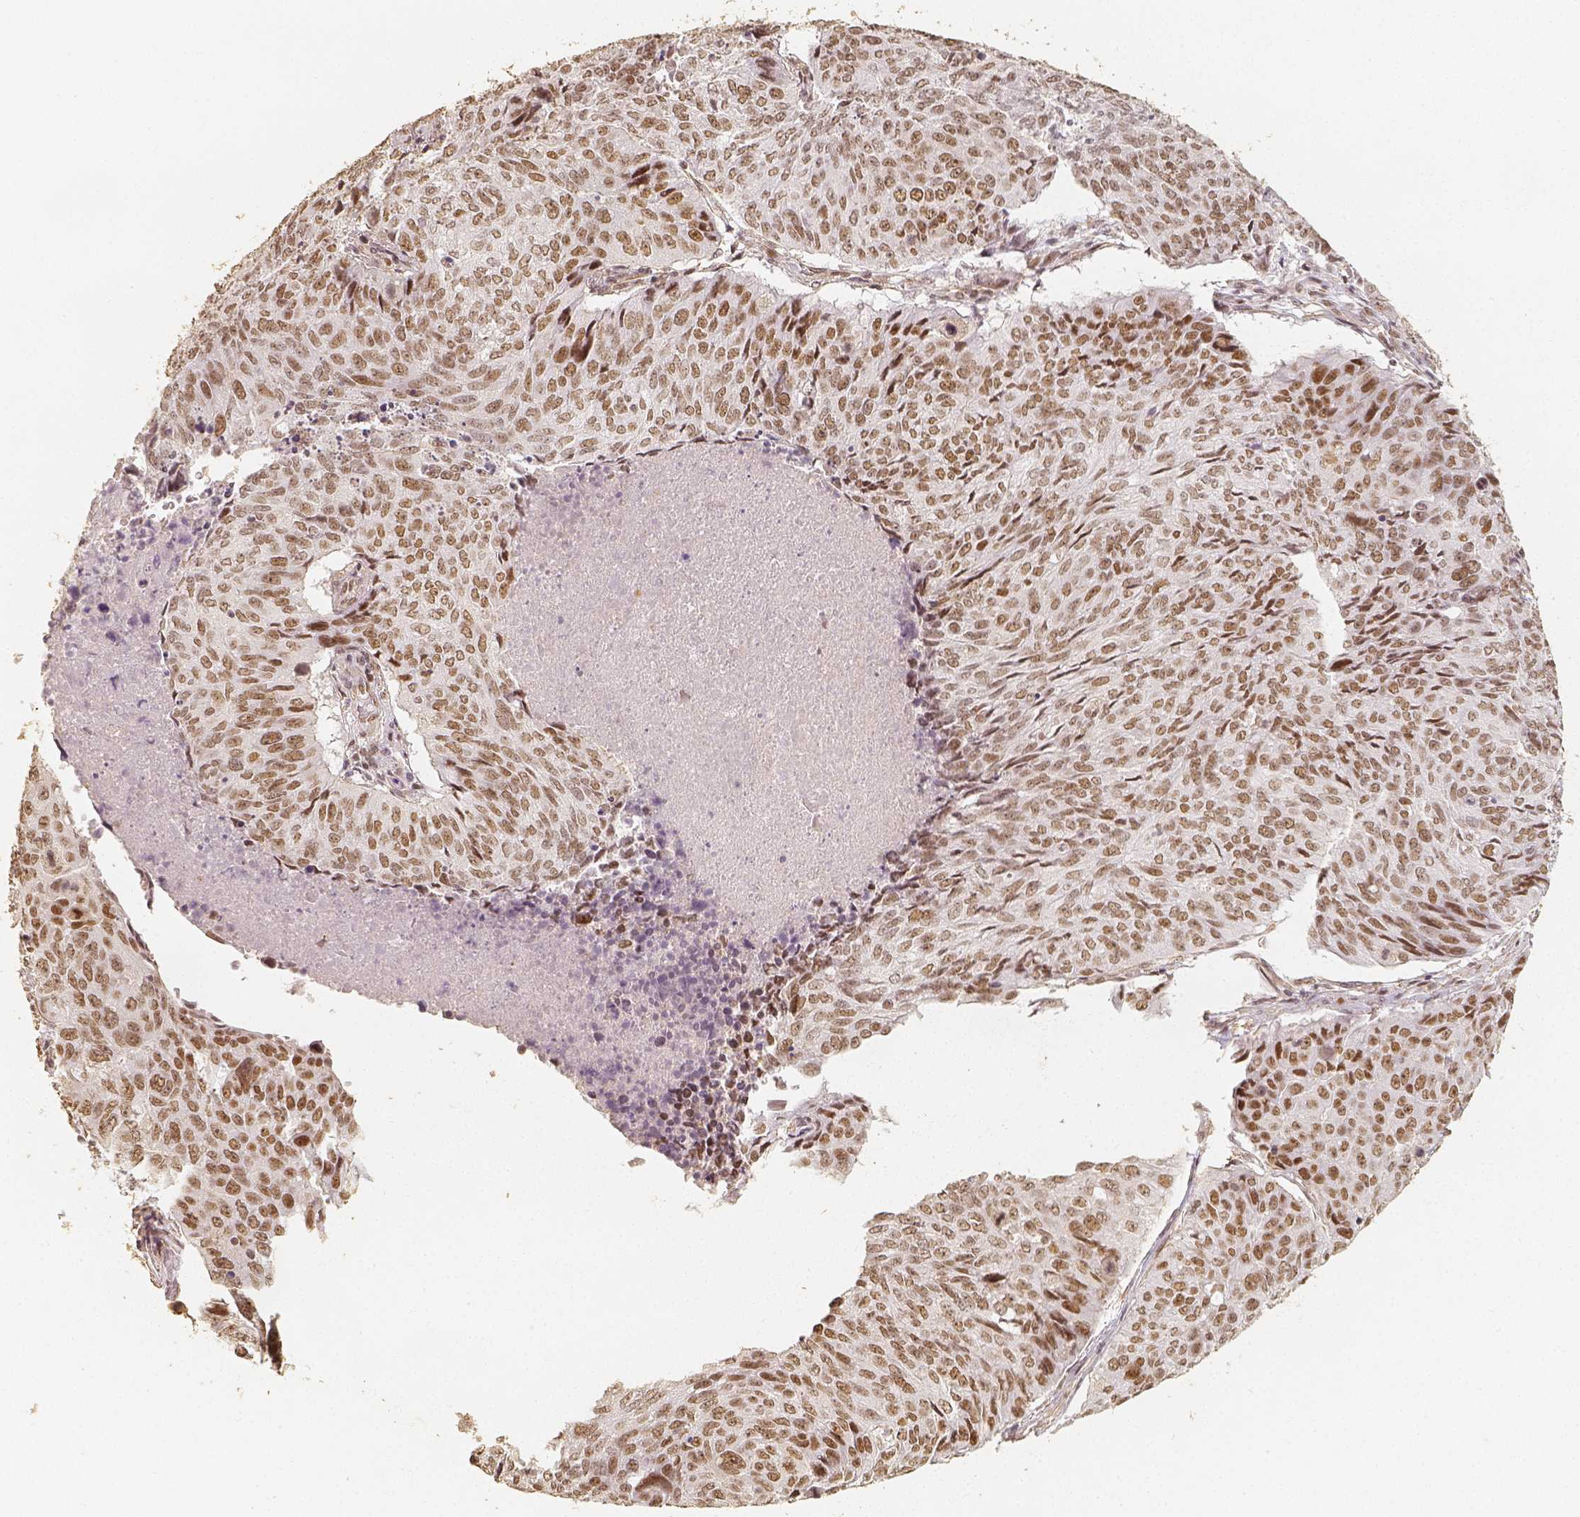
{"staining": {"intensity": "weak", "quantity": ">75%", "location": "nuclear"}, "tissue": "lung cancer", "cell_type": "Tumor cells", "image_type": "cancer", "snomed": [{"axis": "morphology", "description": "Normal tissue, NOS"}, {"axis": "morphology", "description": "Squamous cell carcinoma, NOS"}, {"axis": "topography", "description": "Bronchus"}, {"axis": "topography", "description": "Lung"}], "caption": "Human squamous cell carcinoma (lung) stained for a protein (brown) demonstrates weak nuclear positive staining in about >75% of tumor cells.", "gene": "HDAC1", "patient": {"sex": "male", "age": 64}}